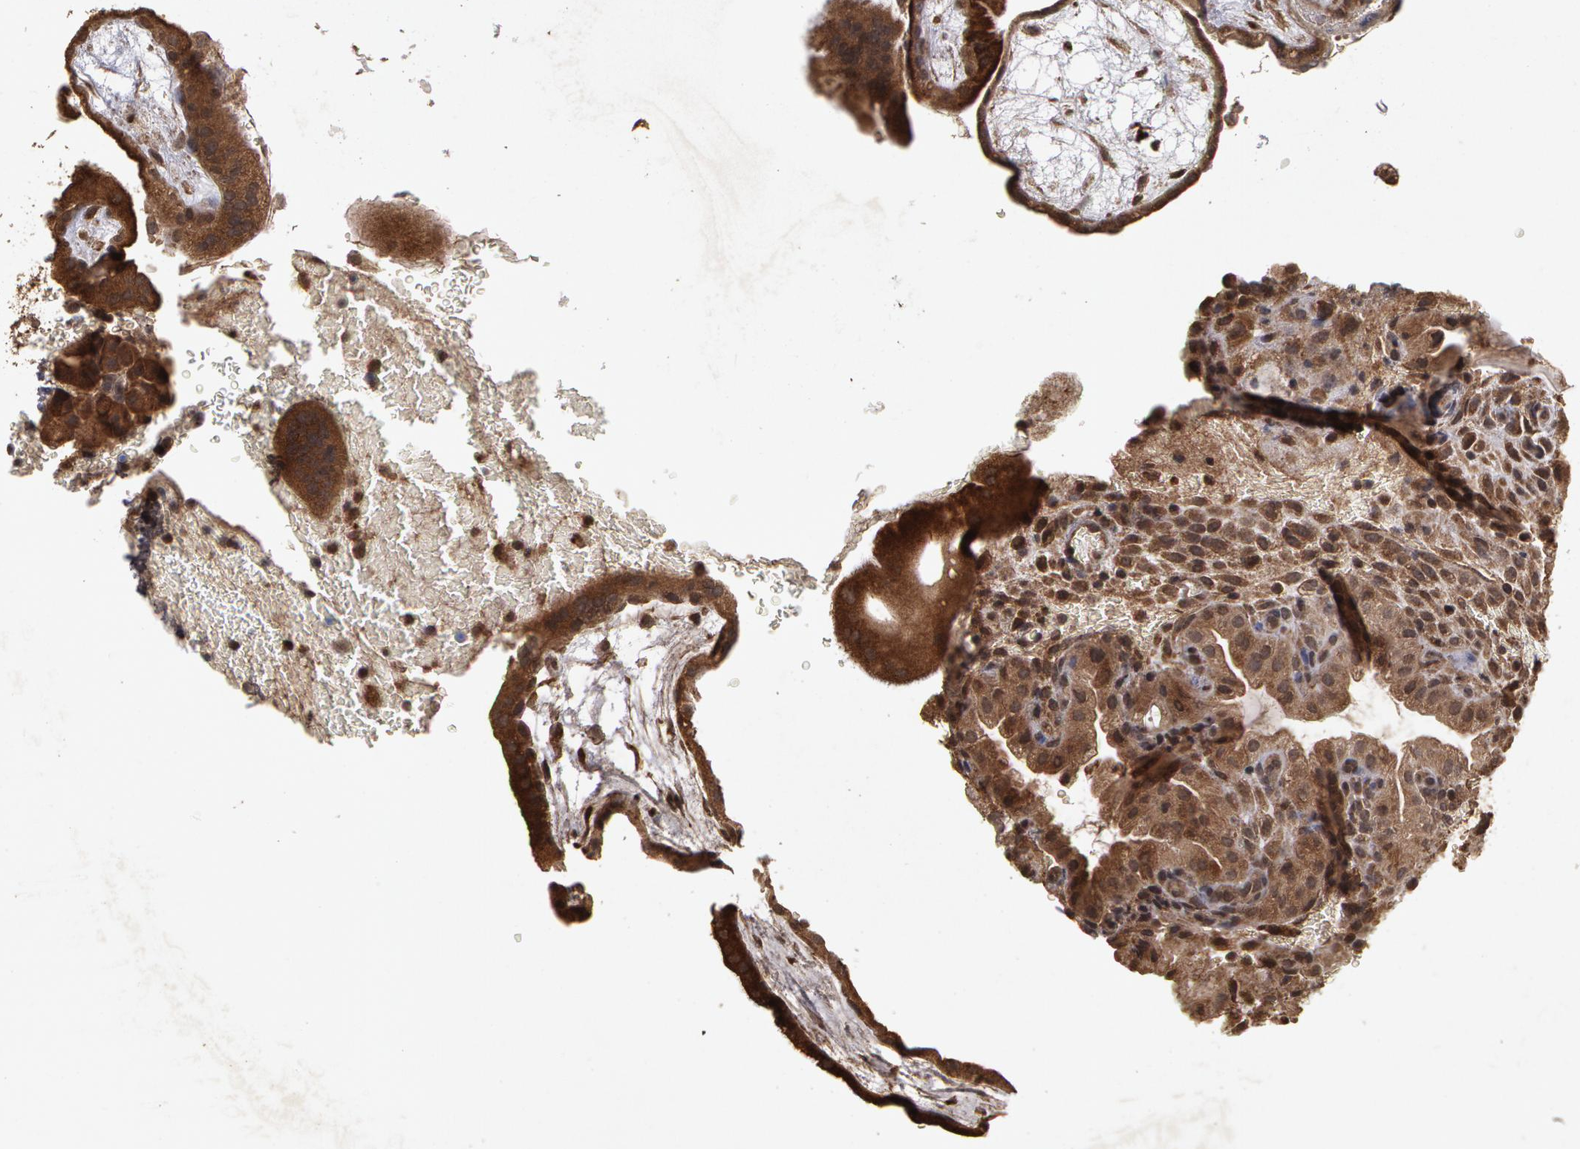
{"staining": {"intensity": "weak", "quantity": ">75%", "location": "cytoplasmic/membranous"}, "tissue": "placenta", "cell_type": "Decidual cells", "image_type": "normal", "snomed": [{"axis": "morphology", "description": "Normal tissue, NOS"}, {"axis": "topography", "description": "Placenta"}], "caption": "Human placenta stained for a protein (brown) reveals weak cytoplasmic/membranous positive expression in about >75% of decidual cells.", "gene": "CALR", "patient": {"sex": "female", "age": 19}}